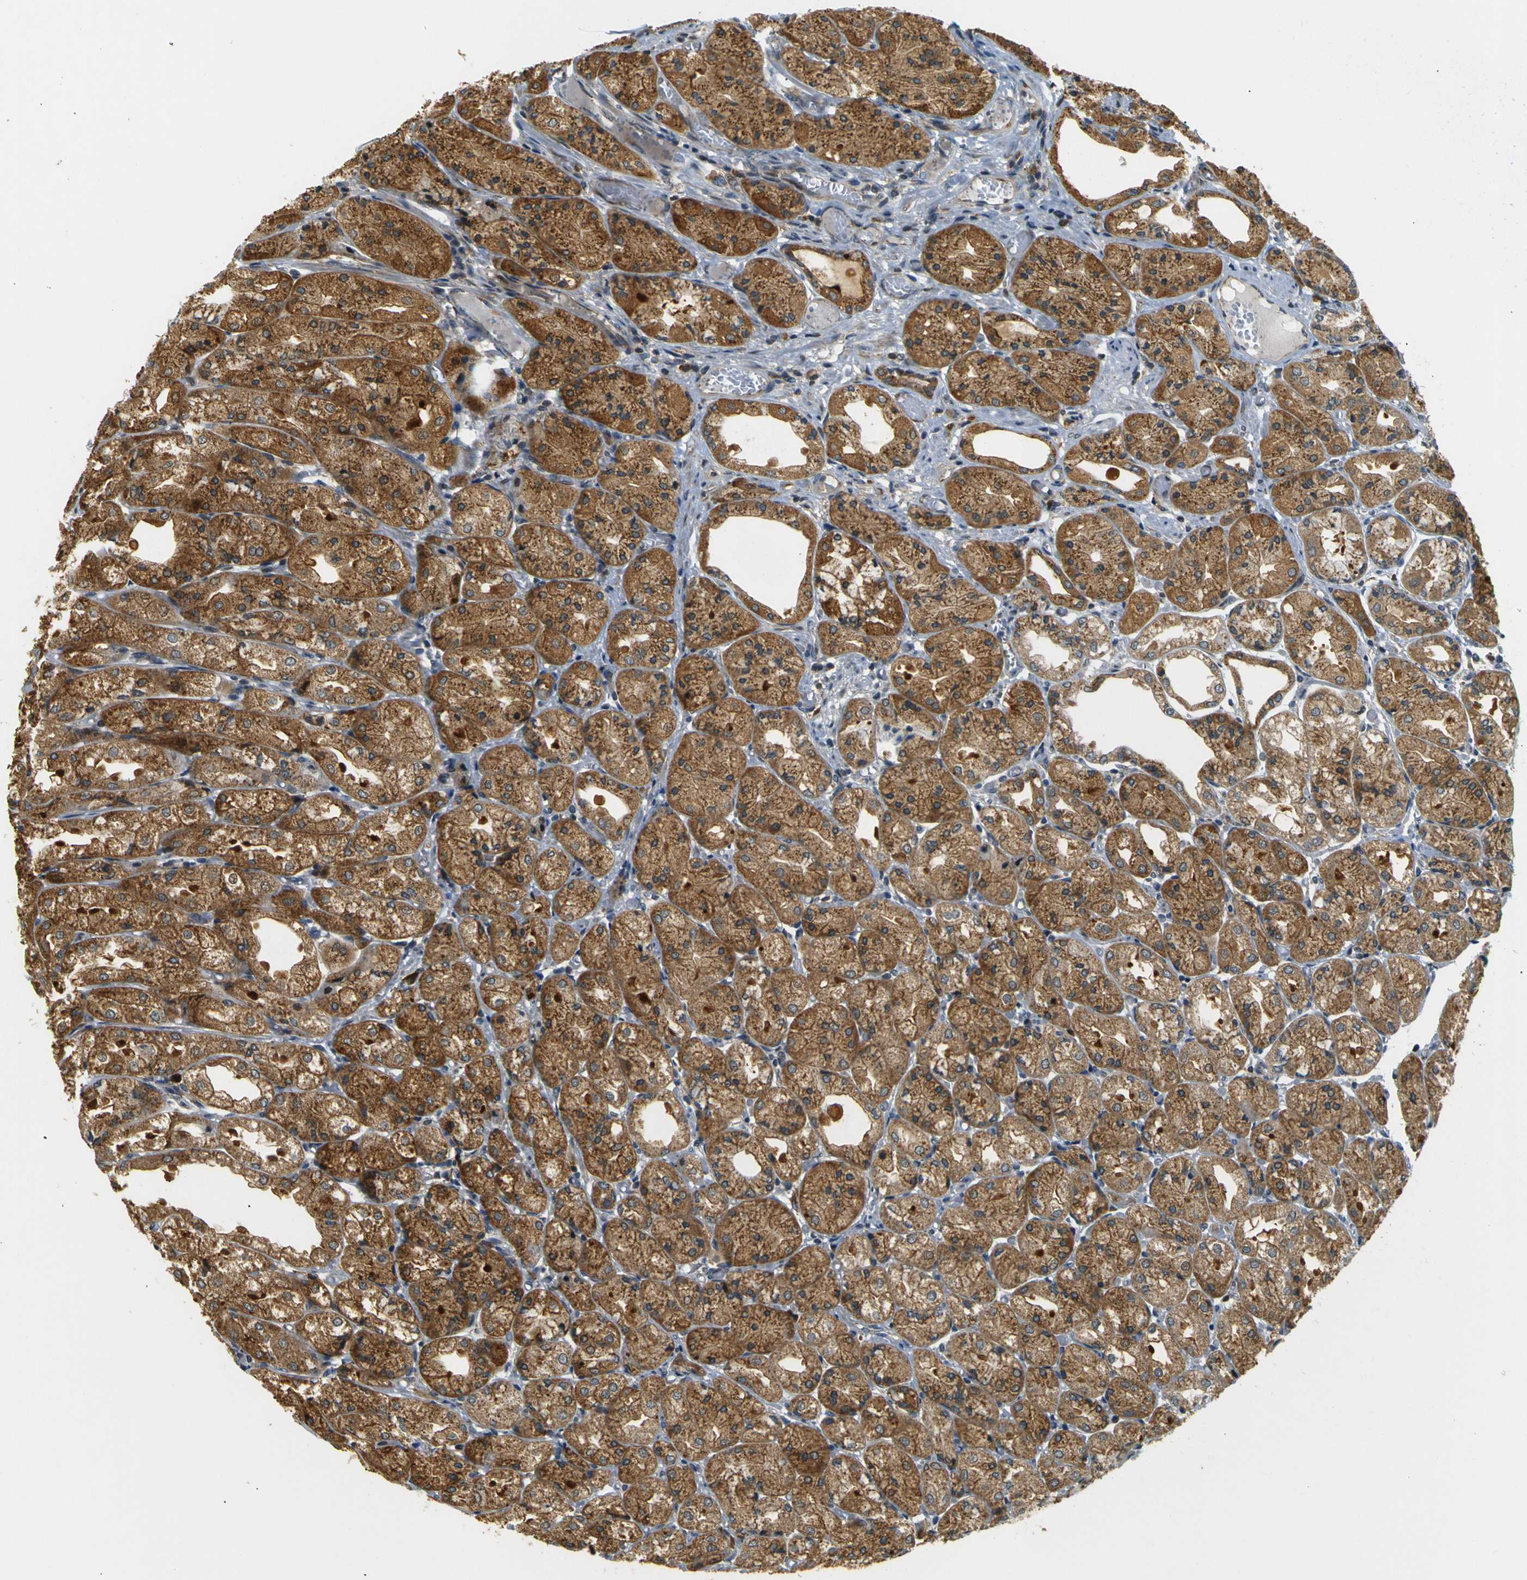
{"staining": {"intensity": "strong", "quantity": ">75%", "location": "cytoplasmic/membranous"}, "tissue": "stomach", "cell_type": "Glandular cells", "image_type": "normal", "snomed": [{"axis": "morphology", "description": "Normal tissue, NOS"}, {"axis": "topography", "description": "Stomach, upper"}], "caption": "Stomach stained for a protein (brown) demonstrates strong cytoplasmic/membranous positive staining in about >75% of glandular cells.", "gene": "ABCE1", "patient": {"sex": "male", "age": 72}}